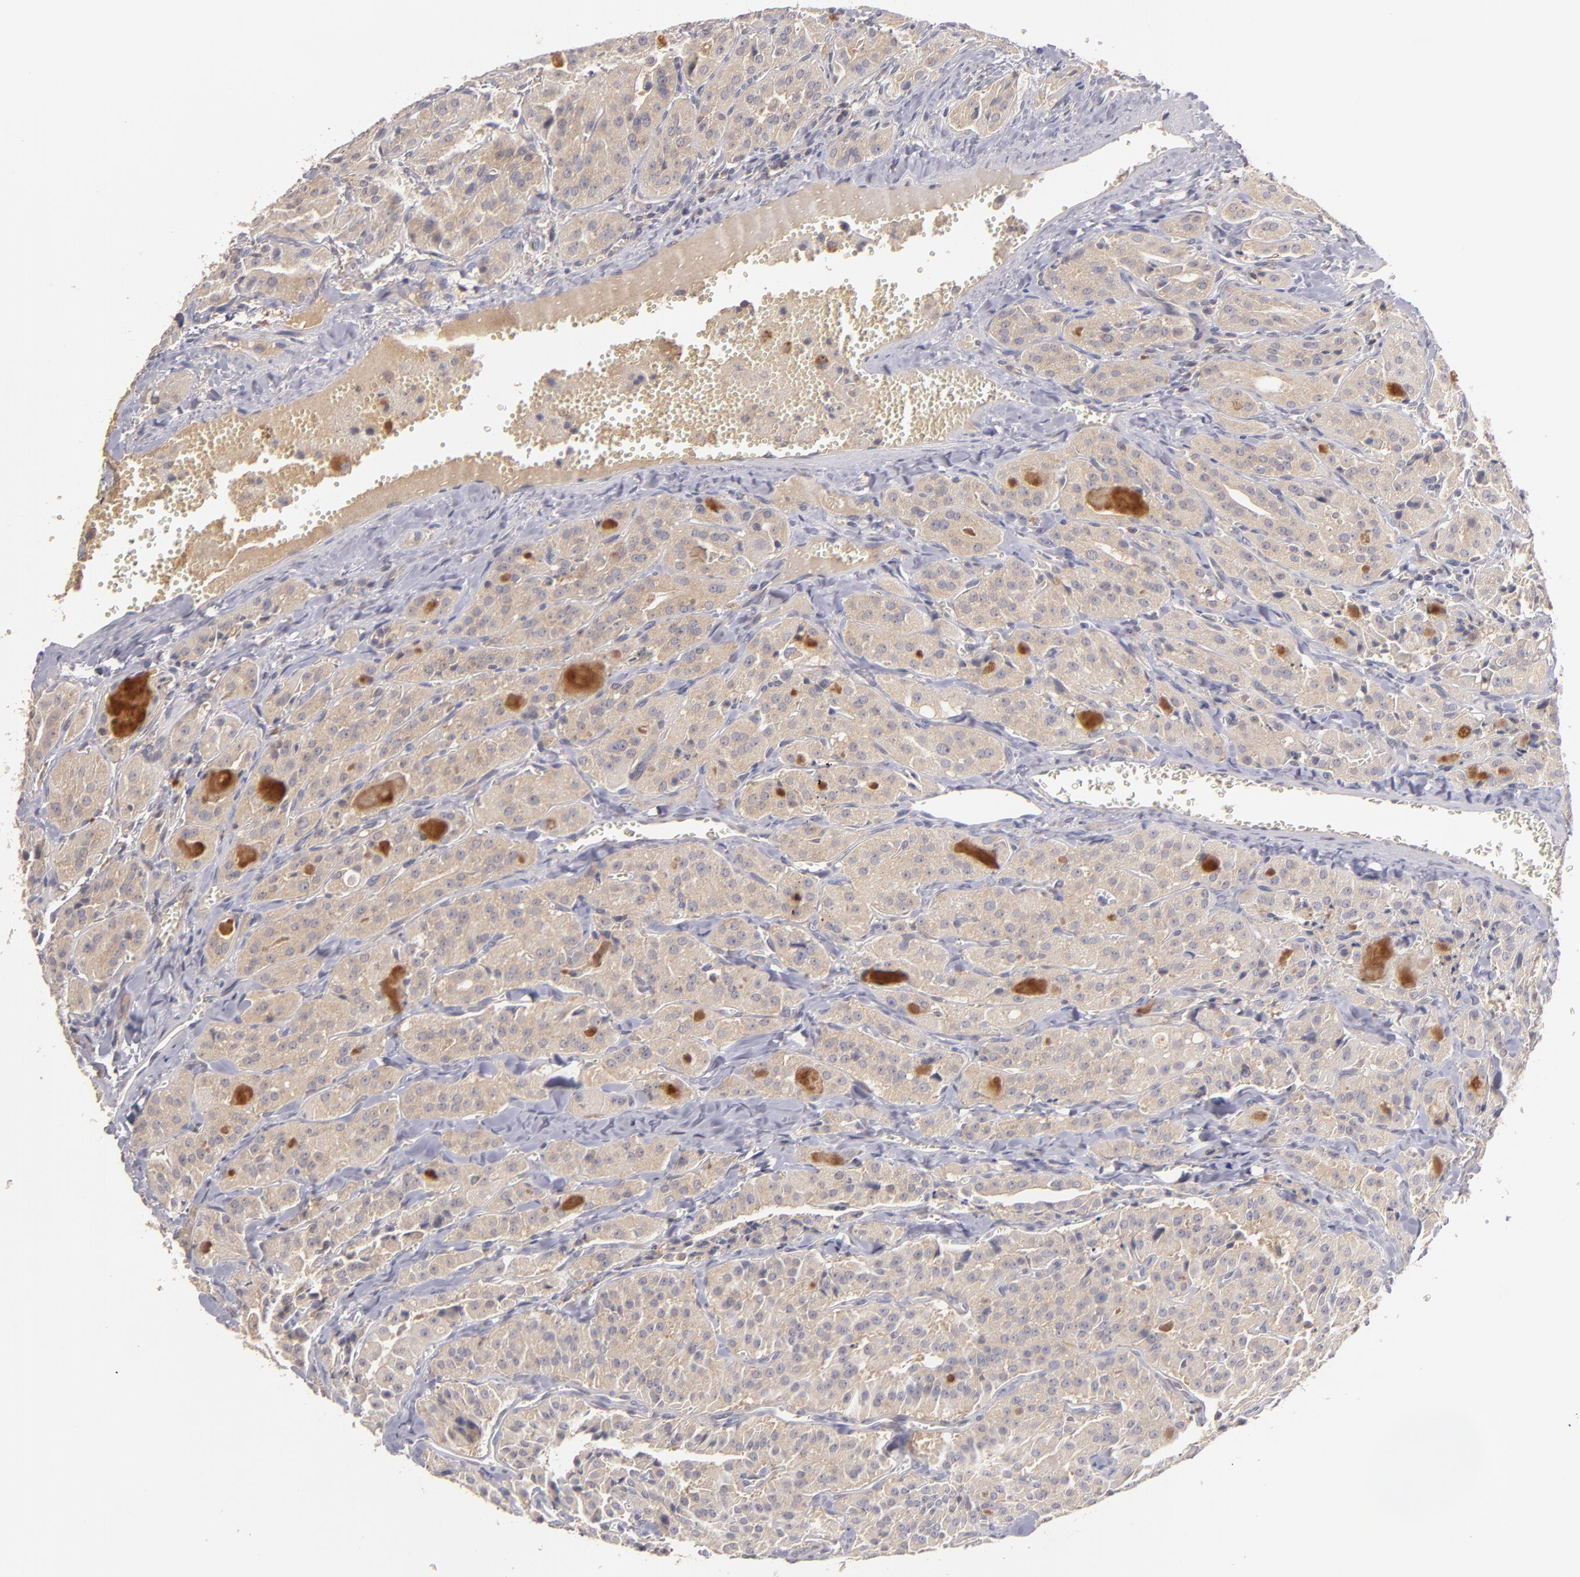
{"staining": {"intensity": "moderate", "quantity": ">75%", "location": "cytoplasmic/membranous"}, "tissue": "thyroid cancer", "cell_type": "Tumor cells", "image_type": "cancer", "snomed": [{"axis": "morphology", "description": "Carcinoma, NOS"}, {"axis": "topography", "description": "Thyroid gland"}], "caption": "DAB immunohistochemical staining of thyroid cancer (carcinoma) shows moderate cytoplasmic/membranous protein positivity in approximately >75% of tumor cells.", "gene": "UPF3B", "patient": {"sex": "male", "age": 76}}